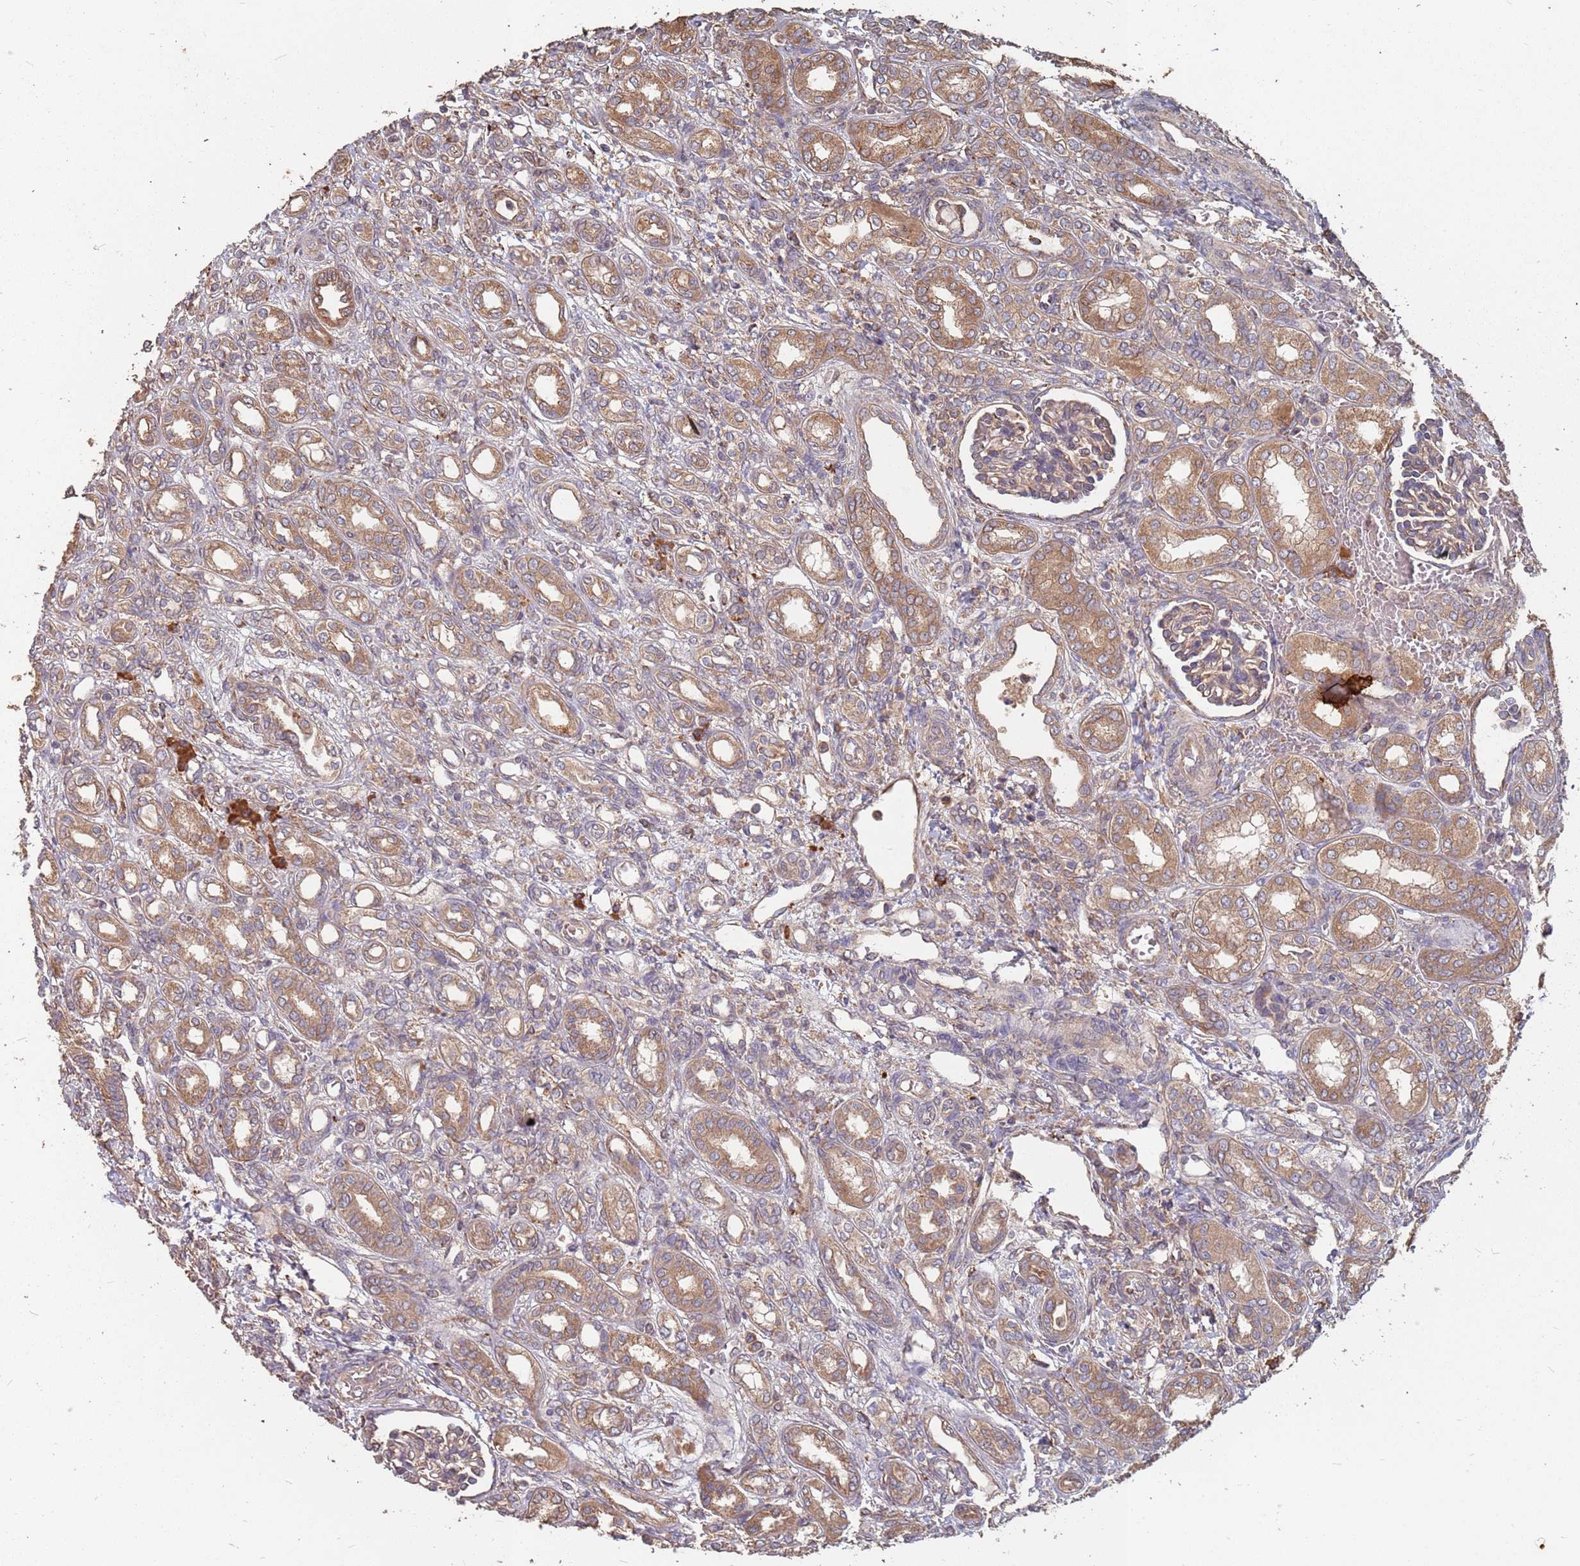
{"staining": {"intensity": "weak", "quantity": "25%-75%", "location": "cytoplasmic/membranous"}, "tissue": "kidney", "cell_type": "Cells in glomeruli", "image_type": "normal", "snomed": [{"axis": "morphology", "description": "Normal tissue, NOS"}, {"axis": "morphology", "description": "Neoplasm, malignant, NOS"}, {"axis": "topography", "description": "Kidney"}], "caption": "Immunohistochemical staining of normal human kidney shows weak cytoplasmic/membranous protein expression in about 25%-75% of cells in glomeruli. (IHC, brightfield microscopy, high magnification).", "gene": "ATG5", "patient": {"sex": "female", "age": 1}}